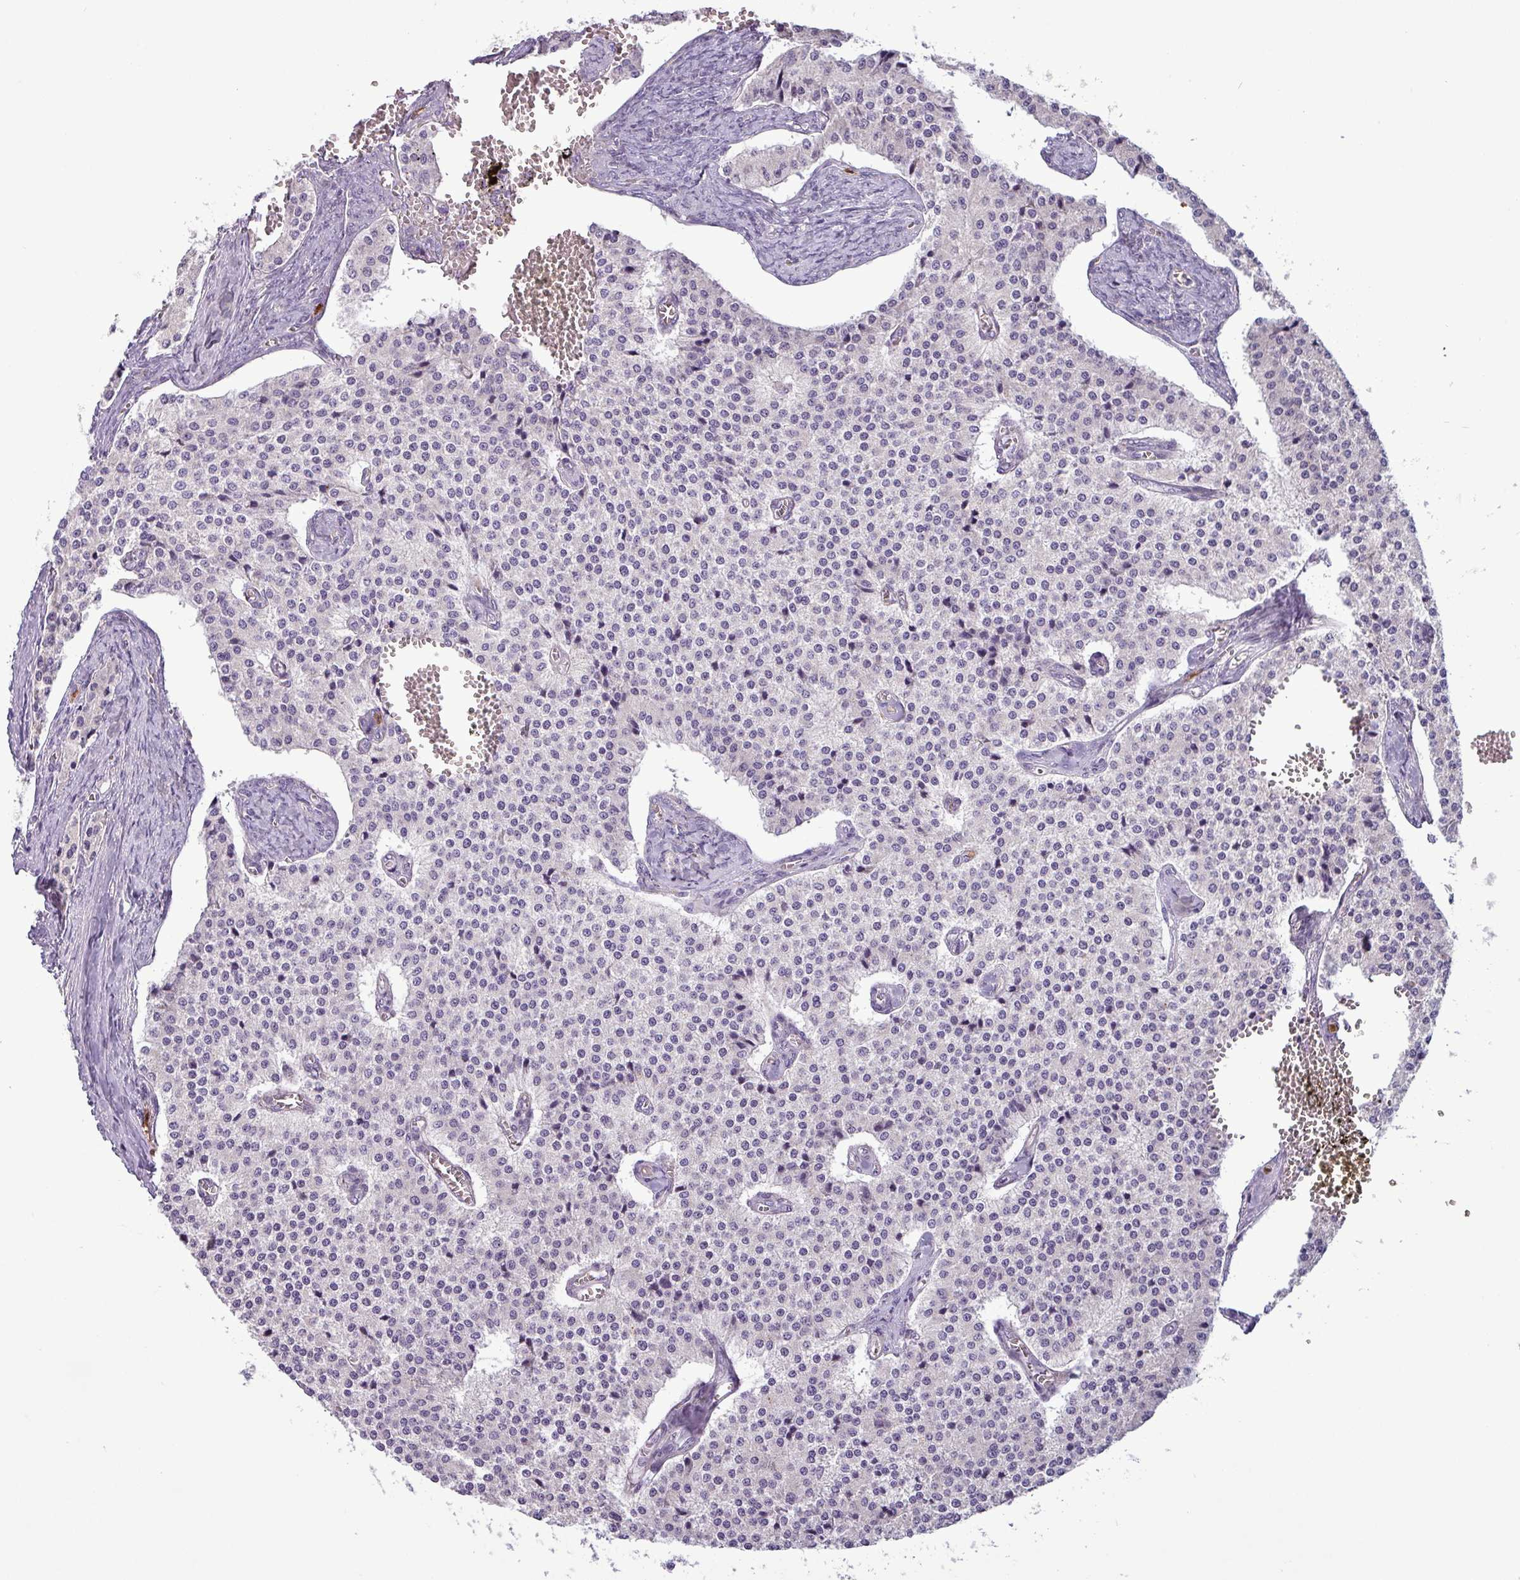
{"staining": {"intensity": "negative", "quantity": "none", "location": "none"}, "tissue": "carcinoid", "cell_type": "Tumor cells", "image_type": "cancer", "snomed": [{"axis": "morphology", "description": "Carcinoid, malignant, NOS"}, {"axis": "topography", "description": "Colon"}], "caption": "This is an immunohistochemistry histopathology image of carcinoid (malignant). There is no expression in tumor cells.", "gene": "PNMA6A", "patient": {"sex": "female", "age": 52}}